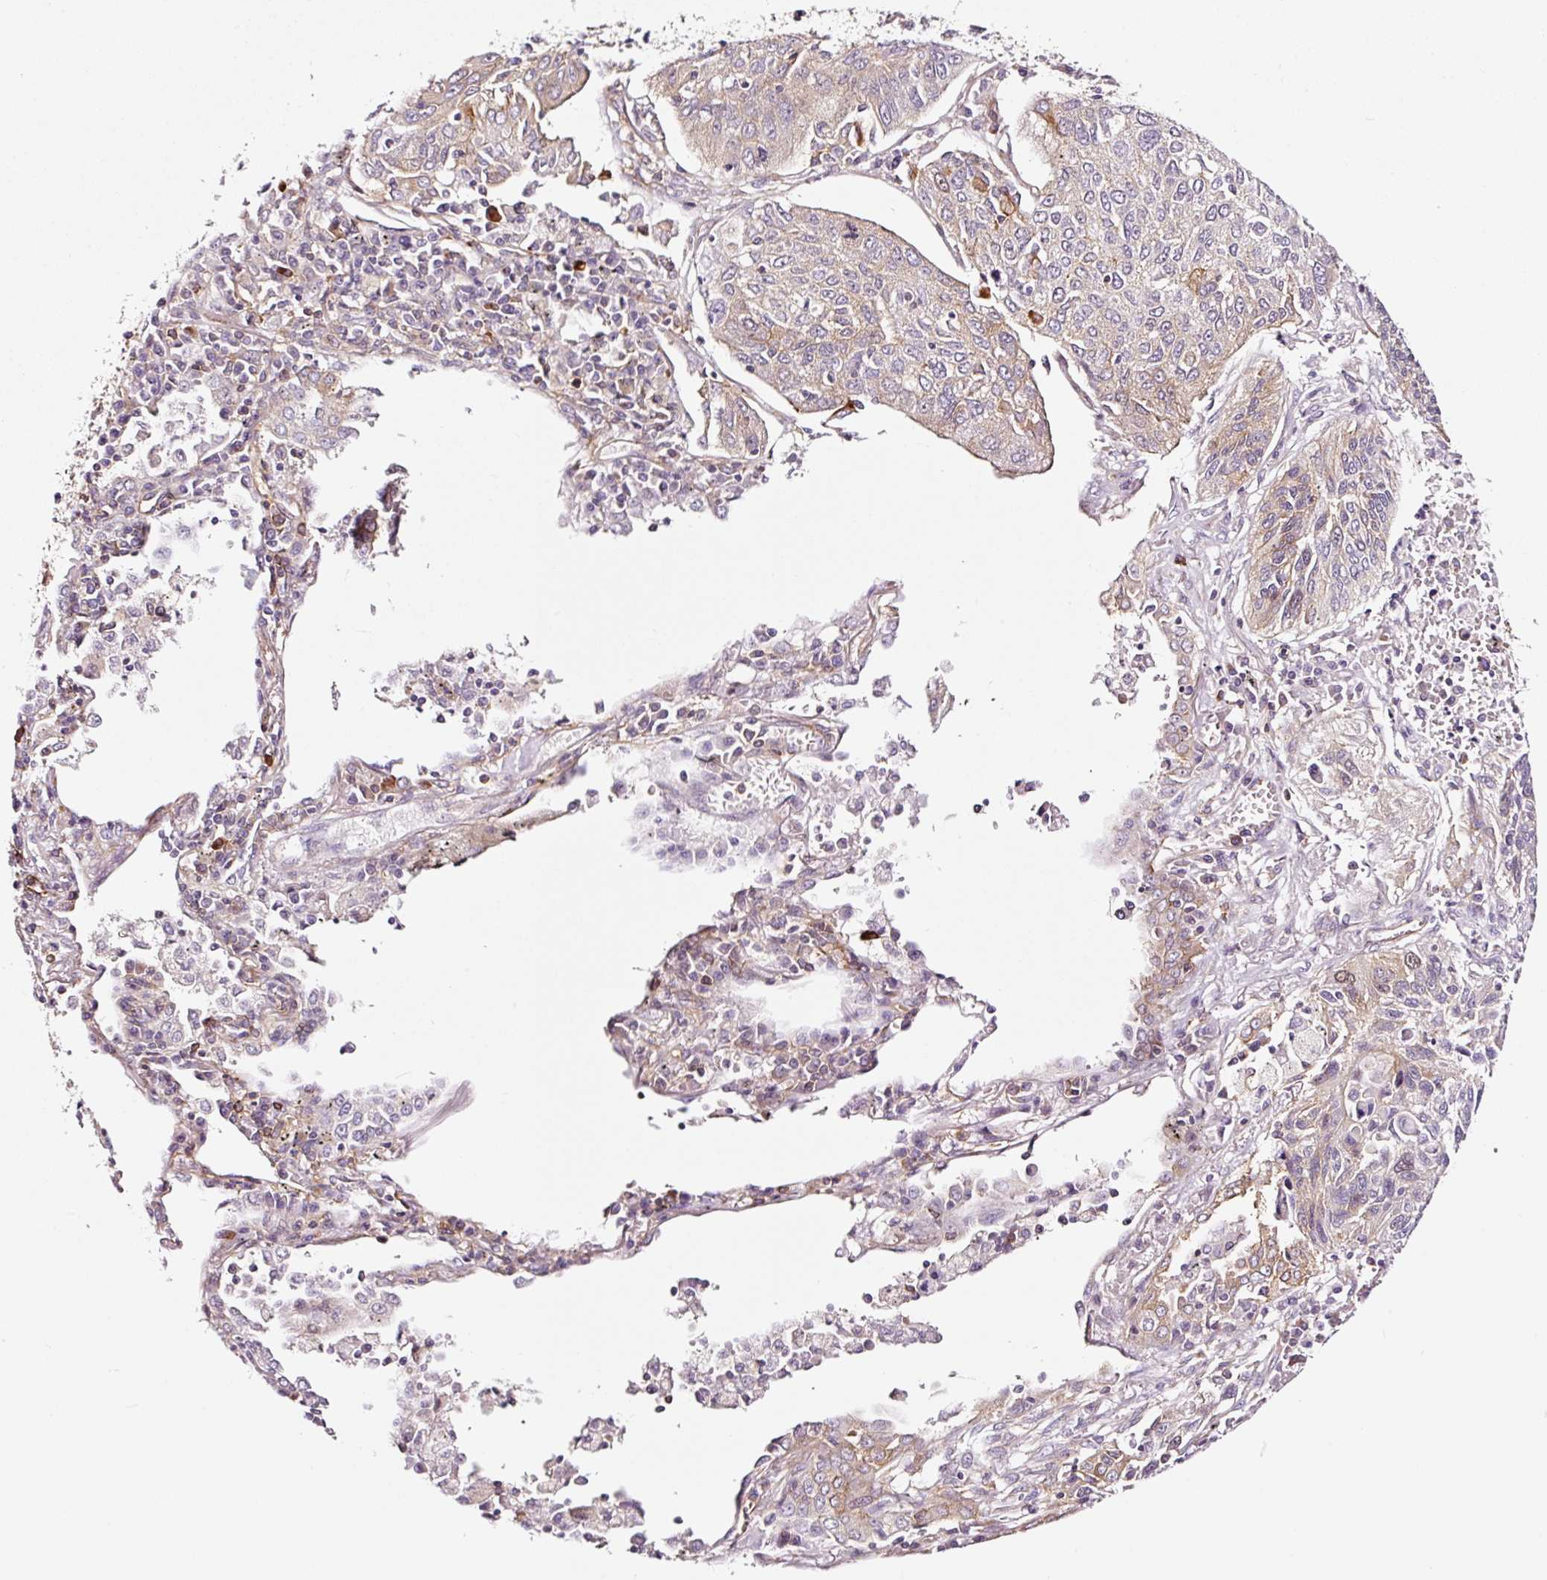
{"staining": {"intensity": "weak", "quantity": "<25%", "location": "cytoplasmic/membranous"}, "tissue": "lung cancer", "cell_type": "Tumor cells", "image_type": "cancer", "snomed": [{"axis": "morphology", "description": "Squamous cell carcinoma, NOS"}, {"axis": "topography", "description": "Lung"}], "caption": "High magnification brightfield microscopy of lung cancer (squamous cell carcinoma) stained with DAB (3,3'-diaminobenzidine) (brown) and counterstained with hematoxylin (blue): tumor cells show no significant positivity.", "gene": "ADD3", "patient": {"sex": "female", "age": 66}}